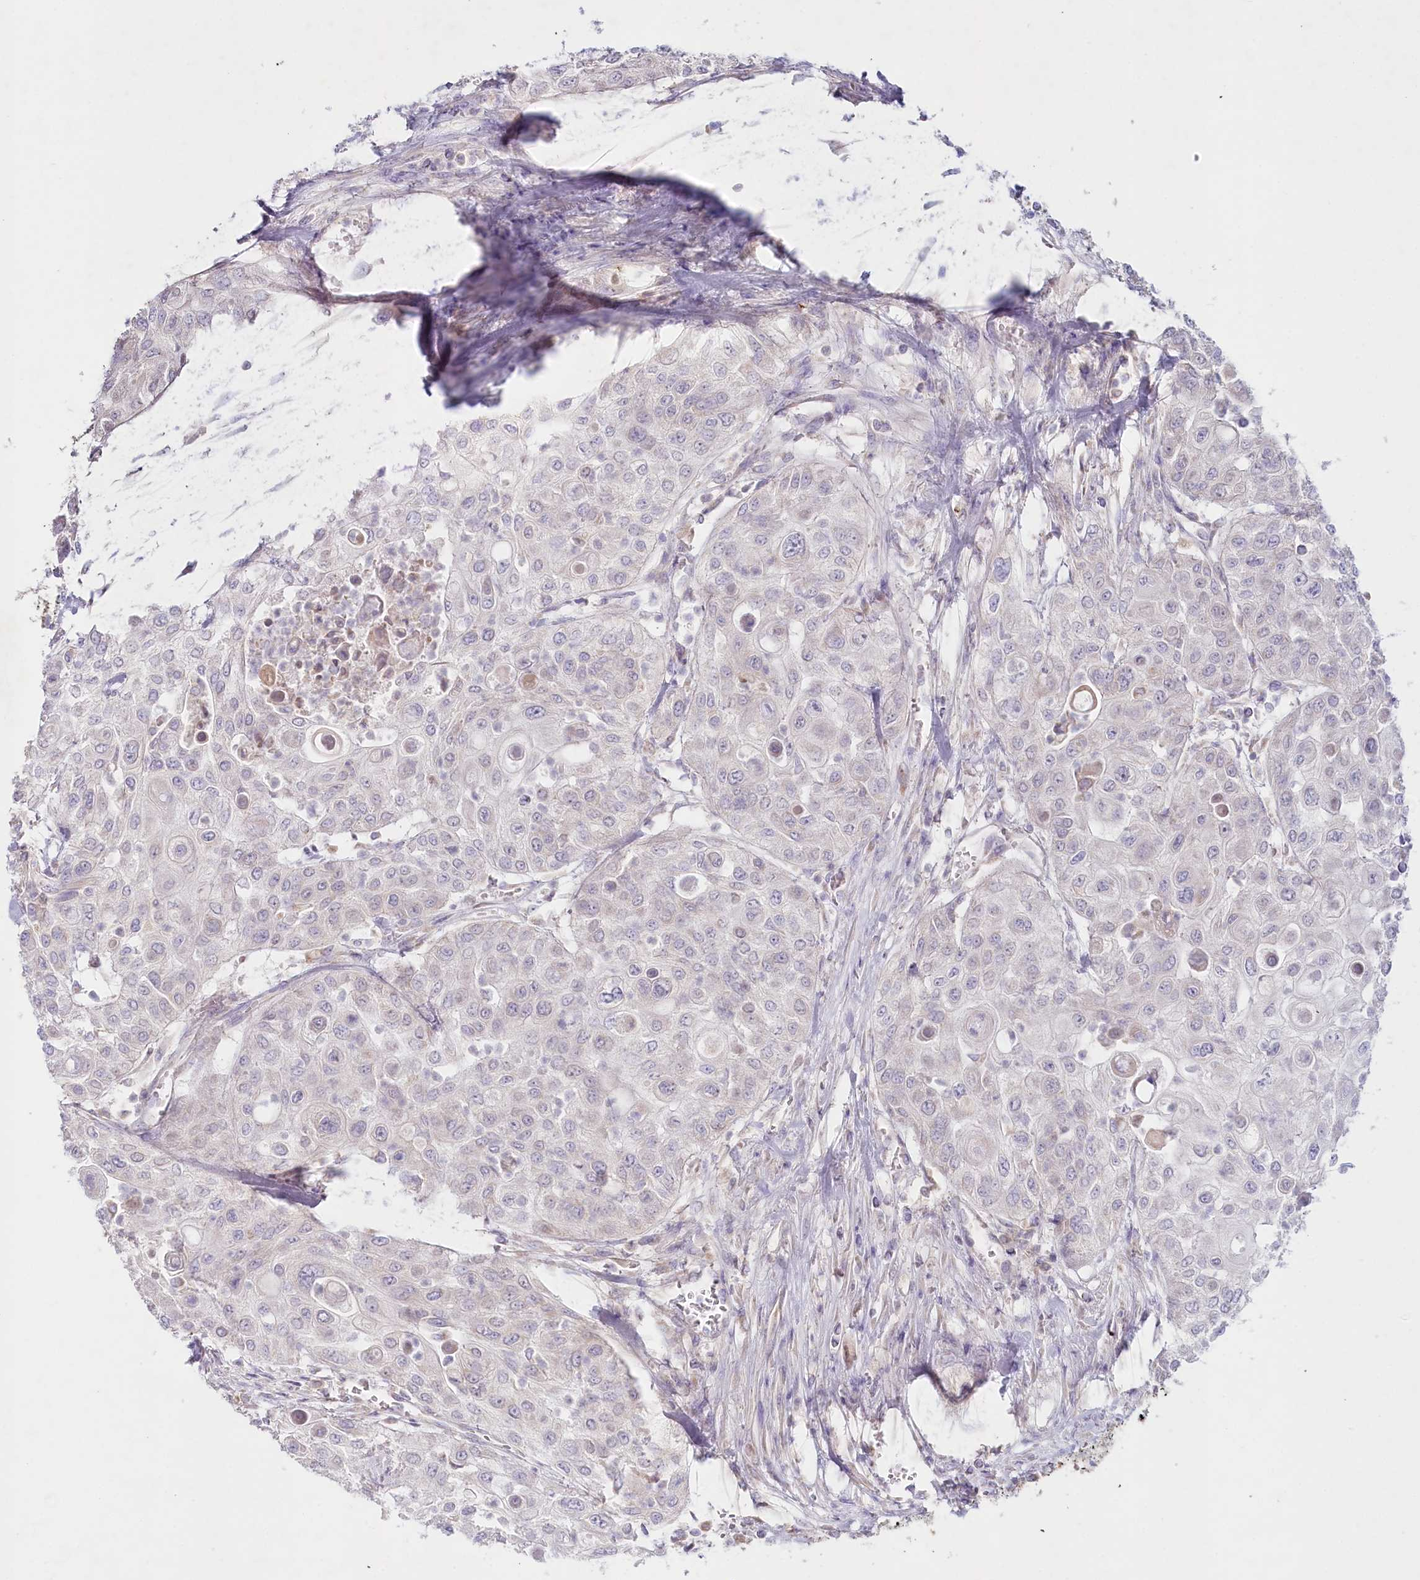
{"staining": {"intensity": "negative", "quantity": "none", "location": "none"}, "tissue": "urothelial cancer", "cell_type": "Tumor cells", "image_type": "cancer", "snomed": [{"axis": "morphology", "description": "Urothelial carcinoma, High grade"}, {"axis": "topography", "description": "Urinary bladder"}], "caption": "Tumor cells show no significant protein positivity in urothelial carcinoma (high-grade).", "gene": "PSAPL1", "patient": {"sex": "female", "age": 79}}